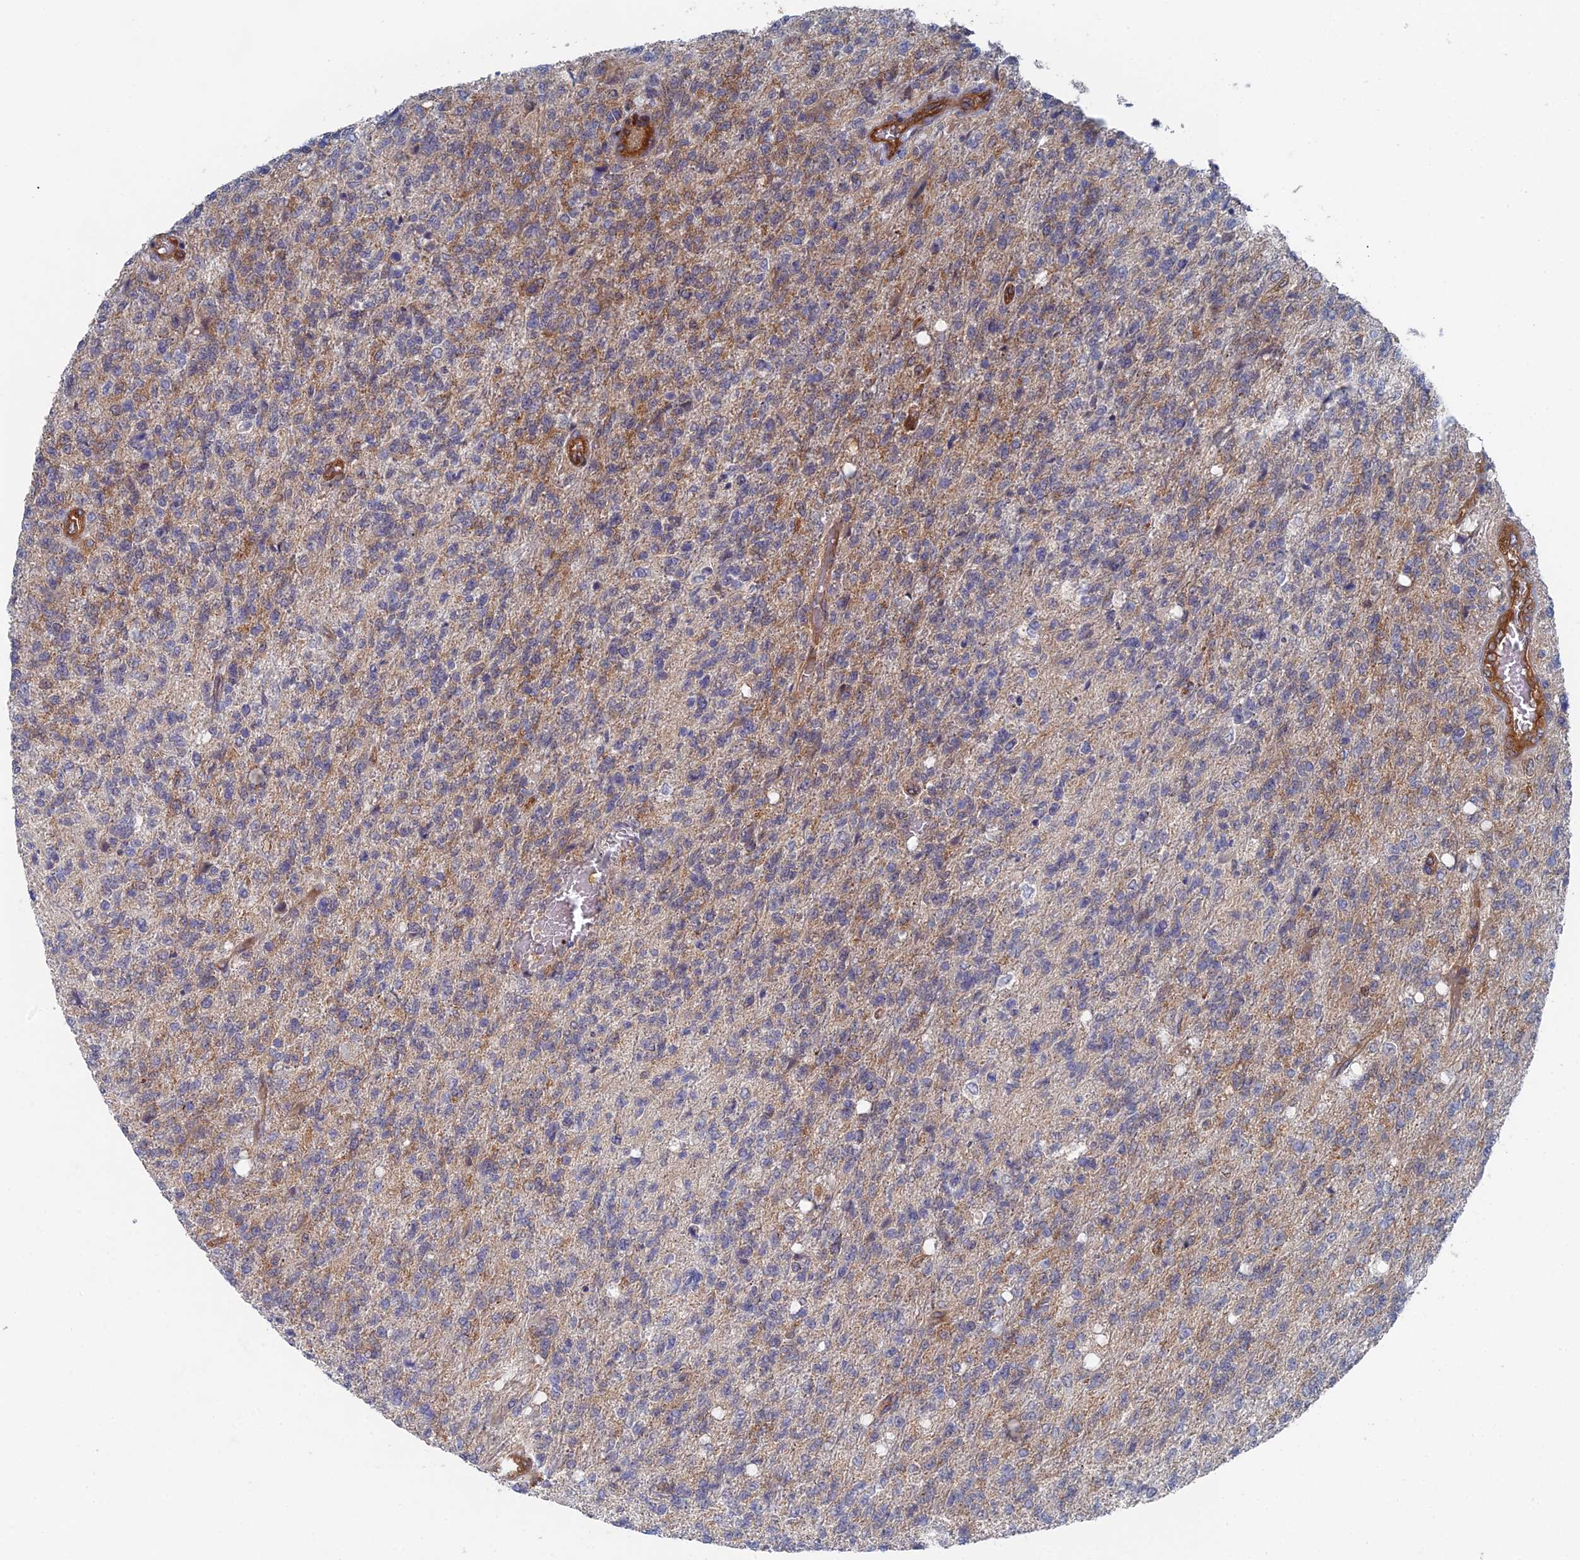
{"staining": {"intensity": "weak", "quantity": "<25%", "location": "cytoplasmic/membranous"}, "tissue": "glioma", "cell_type": "Tumor cells", "image_type": "cancer", "snomed": [{"axis": "morphology", "description": "Glioma, malignant, High grade"}, {"axis": "topography", "description": "Brain"}], "caption": "The histopathology image reveals no staining of tumor cells in glioma.", "gene": "ARAP3", "patient": {"sex": "male", "age": 56}}